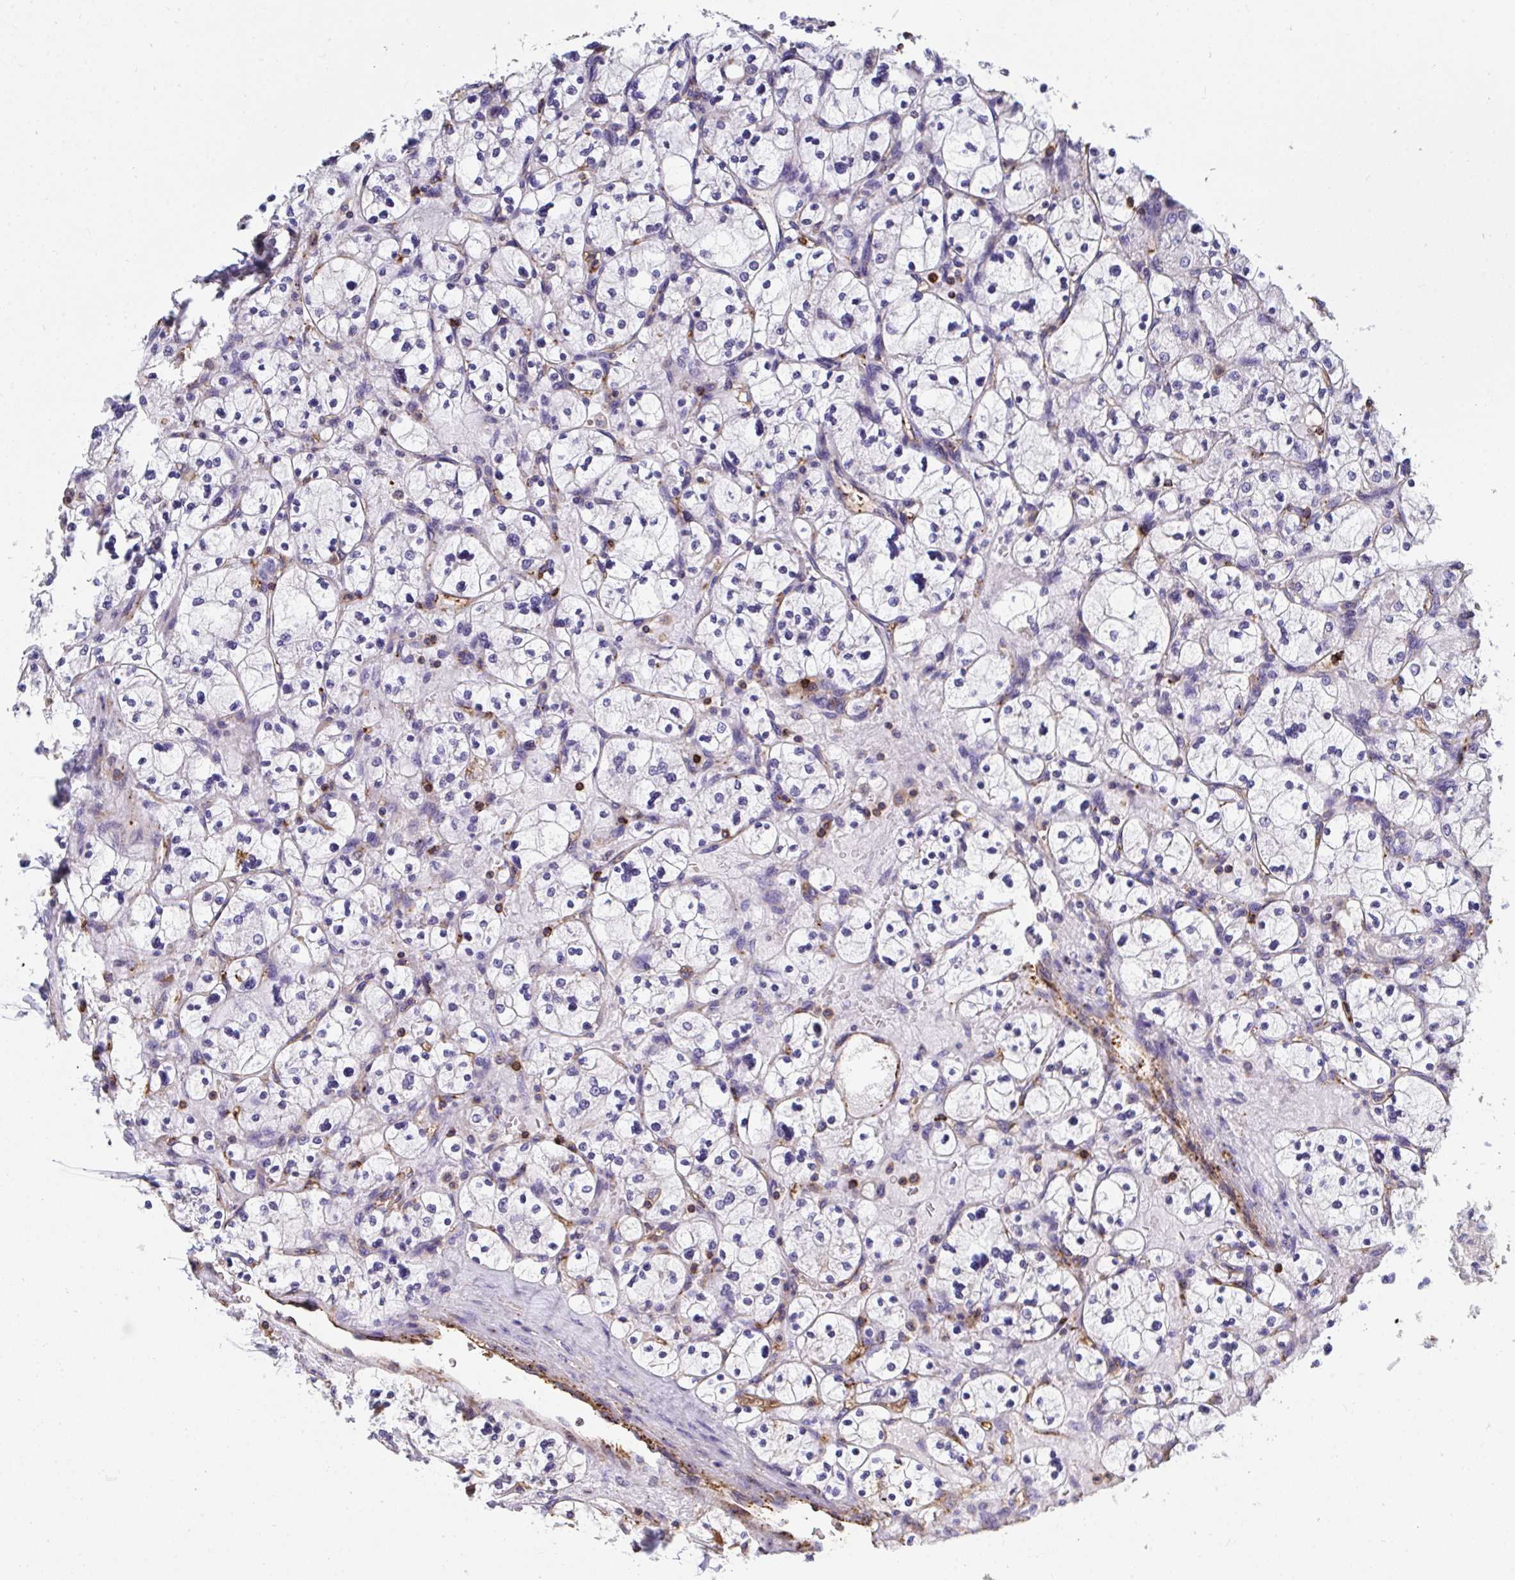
{"staining": {"intensity": "negative", "quantity": "none", "location": "none"}, "tissue": "renal cancer", "cell_type": "Tumor cells", "image_type": "cancer", "snomed": [{"axis": "morphology", "description": "Adenocarcinoma, NOS"}, {"axis": "topography", "description": "Kidney"}], "caption": "Tumor cells show no significant staining in renal adenocarcinoma. (Brightfield microscopy of DAB (3,3'-diaminobenzidine) IHC at high magnification).", "gene": "CFL1", "patient": {"sex": "female", "age": 83}}